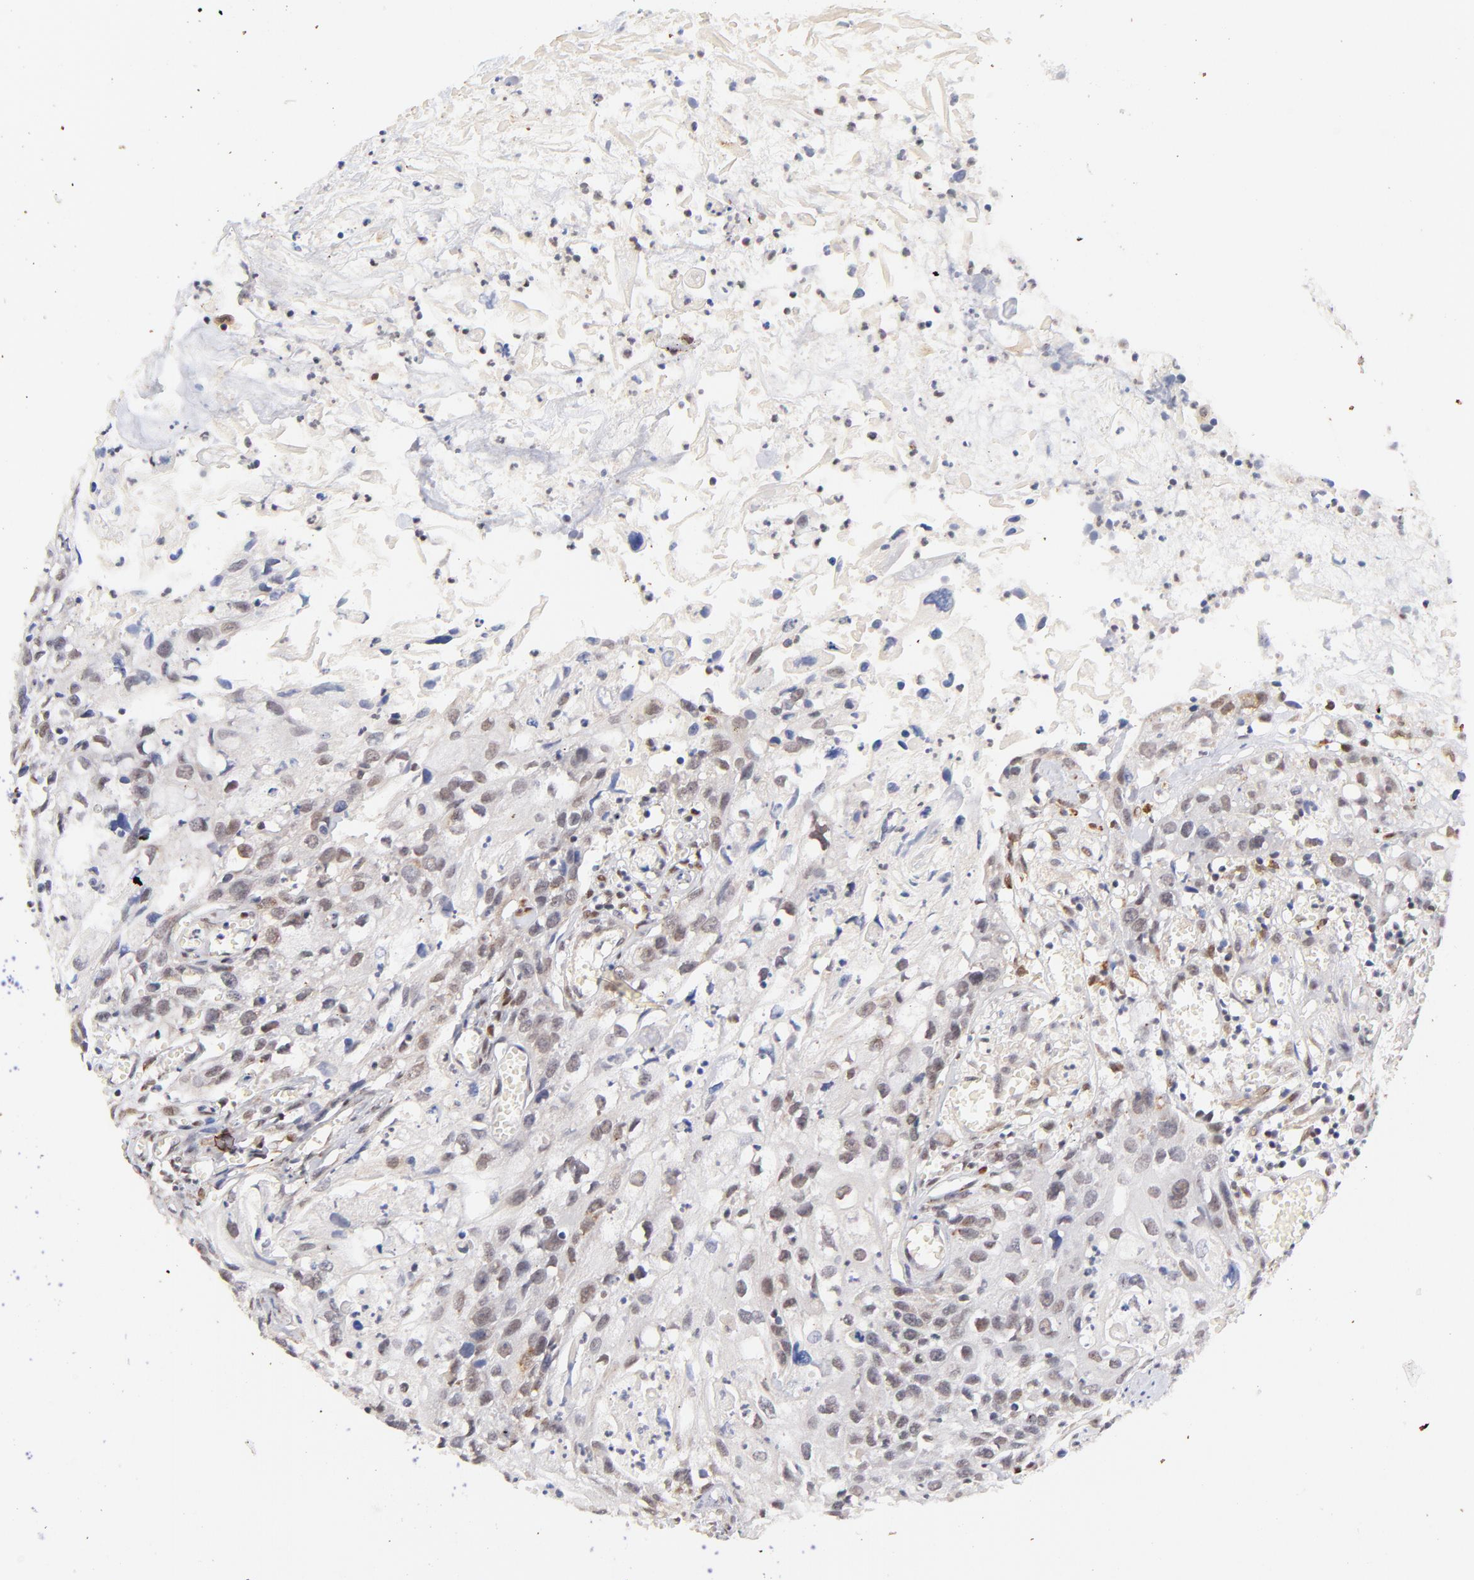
{"staining": {"intensity": "weak", "quantity": "25%-75%", "location": "cytoplasmic/membranous,nuclear"}, "tissue": "urothelial cancer", "cell_type": "Tumor cells", "image_type": "cancer", "snomed": [{"axis": "morphology", "description": "Urothelial carcinoma, High grade"}, {"axis": "topography", "description": "Urinary bladder"}], "caption": "A micrograph of urothelial cancer stained for a protein displays weak cytoplasmic/membranous and nuclear brown staining in tumor cells. The protein is shown in brown color, while the nuclei are stained blue.", "gene": "ZFP92", "patient": {"sex": "male", "age": 54}}